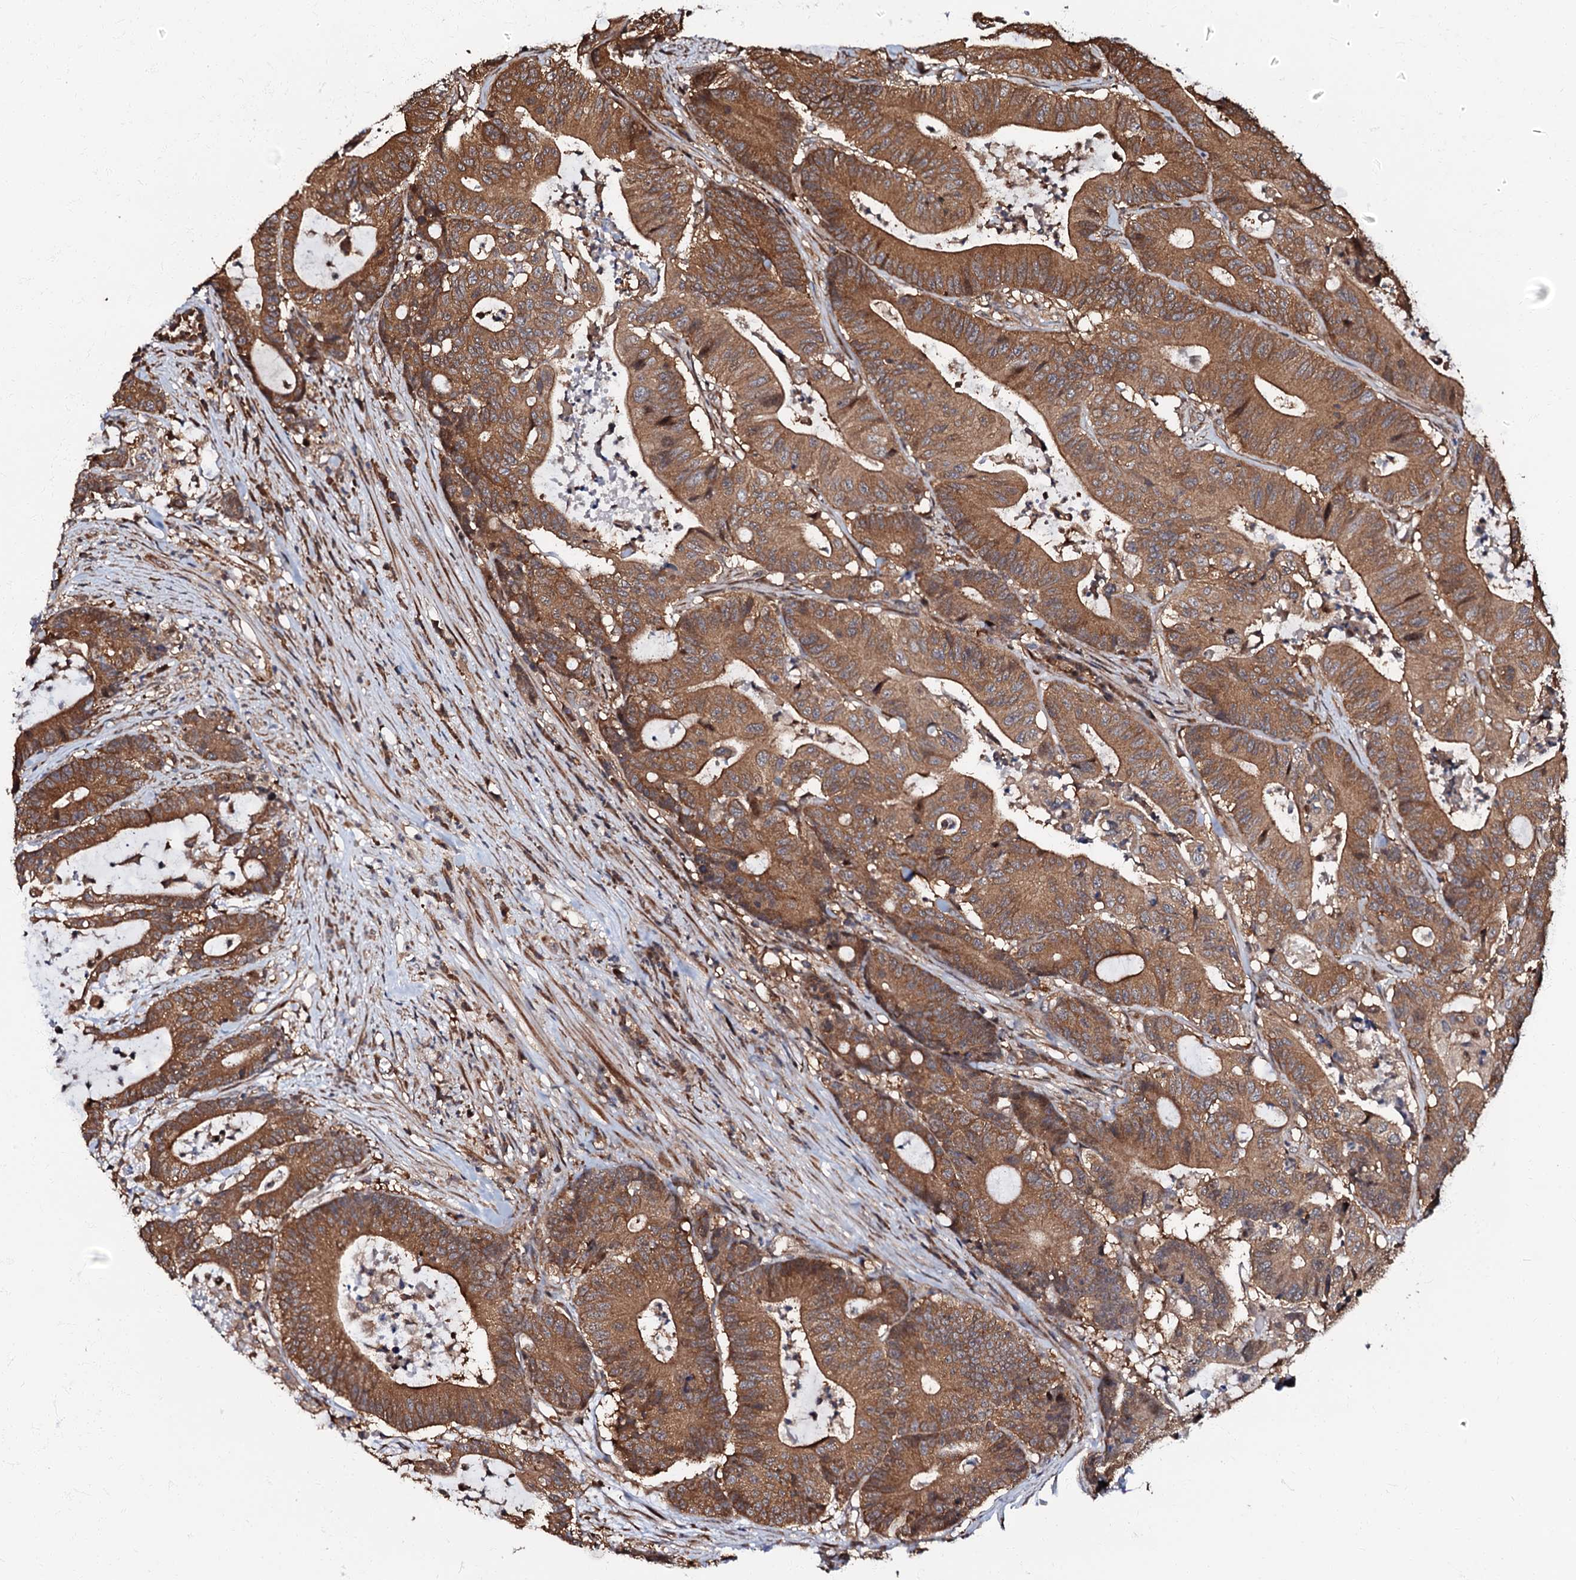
{"staining": {"intensity": "moderate", "quantity": ">75%", "location": "cytoplasmic/membranous"}, "tissue": "colorectal cancer", "cell_type": "Tumor cells", "image_type": "cancer", "snomed": [{"axis": "morphology", "description": "Adenocarcinoma, NOS"}, {"axis": "topography", "description": "Colon"}], "caption": "Immunohistochemical staining of colorectal adenocarcinoma demonstrates moderate cytoplasmic/membranous protein expression in about >75% of tumor cells.", "gene": "OSBP", "patient": {"sex": "female", "age": 84}}